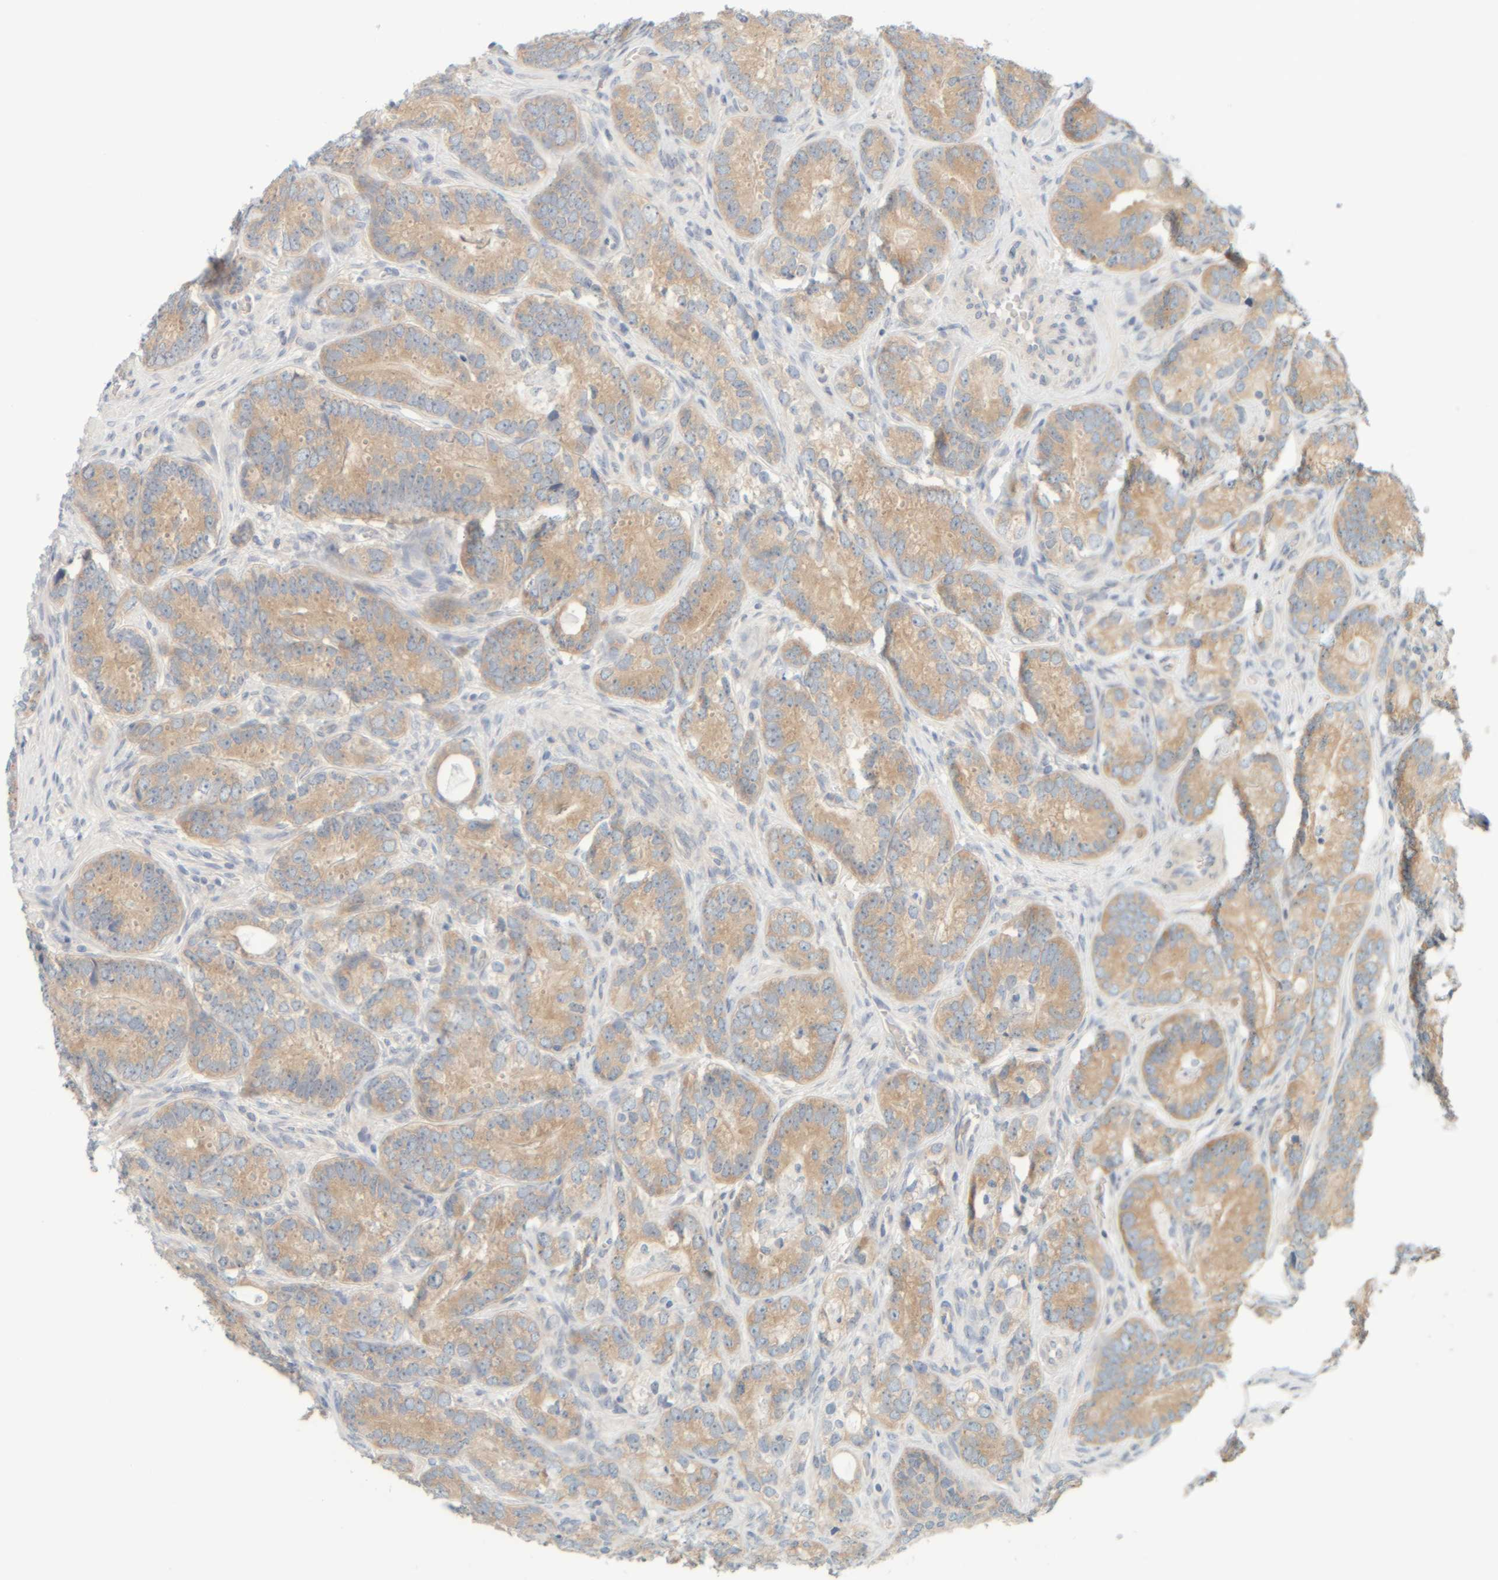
{"staining": {"intensity": "weak", "quantity": ">75%", "location": "cytoplasmic/membranous"}, "tissue": "prostate cancer", "cell_type": "Tumor cells", "image_type": "cancer", "snomed": [{"axis": "morphology", "description": "Adenocarcinoma, High grade"}, {"axis": "topography", "description": "Prostate"}], "caption": "High-magnification brightfield microscopy of prostate high-grade adenocarcinoma stained with DAB (3,3'-diaminobenzidine) (brown) and counterstained with hematoxylin (blue). tumor cells exhibit weak cytoplasmic/membranous positivity is present in approximately>75% of cells.", "gene": "PTGES3L-AARSD1", "patient": {"sex": "male", "age": 56}}